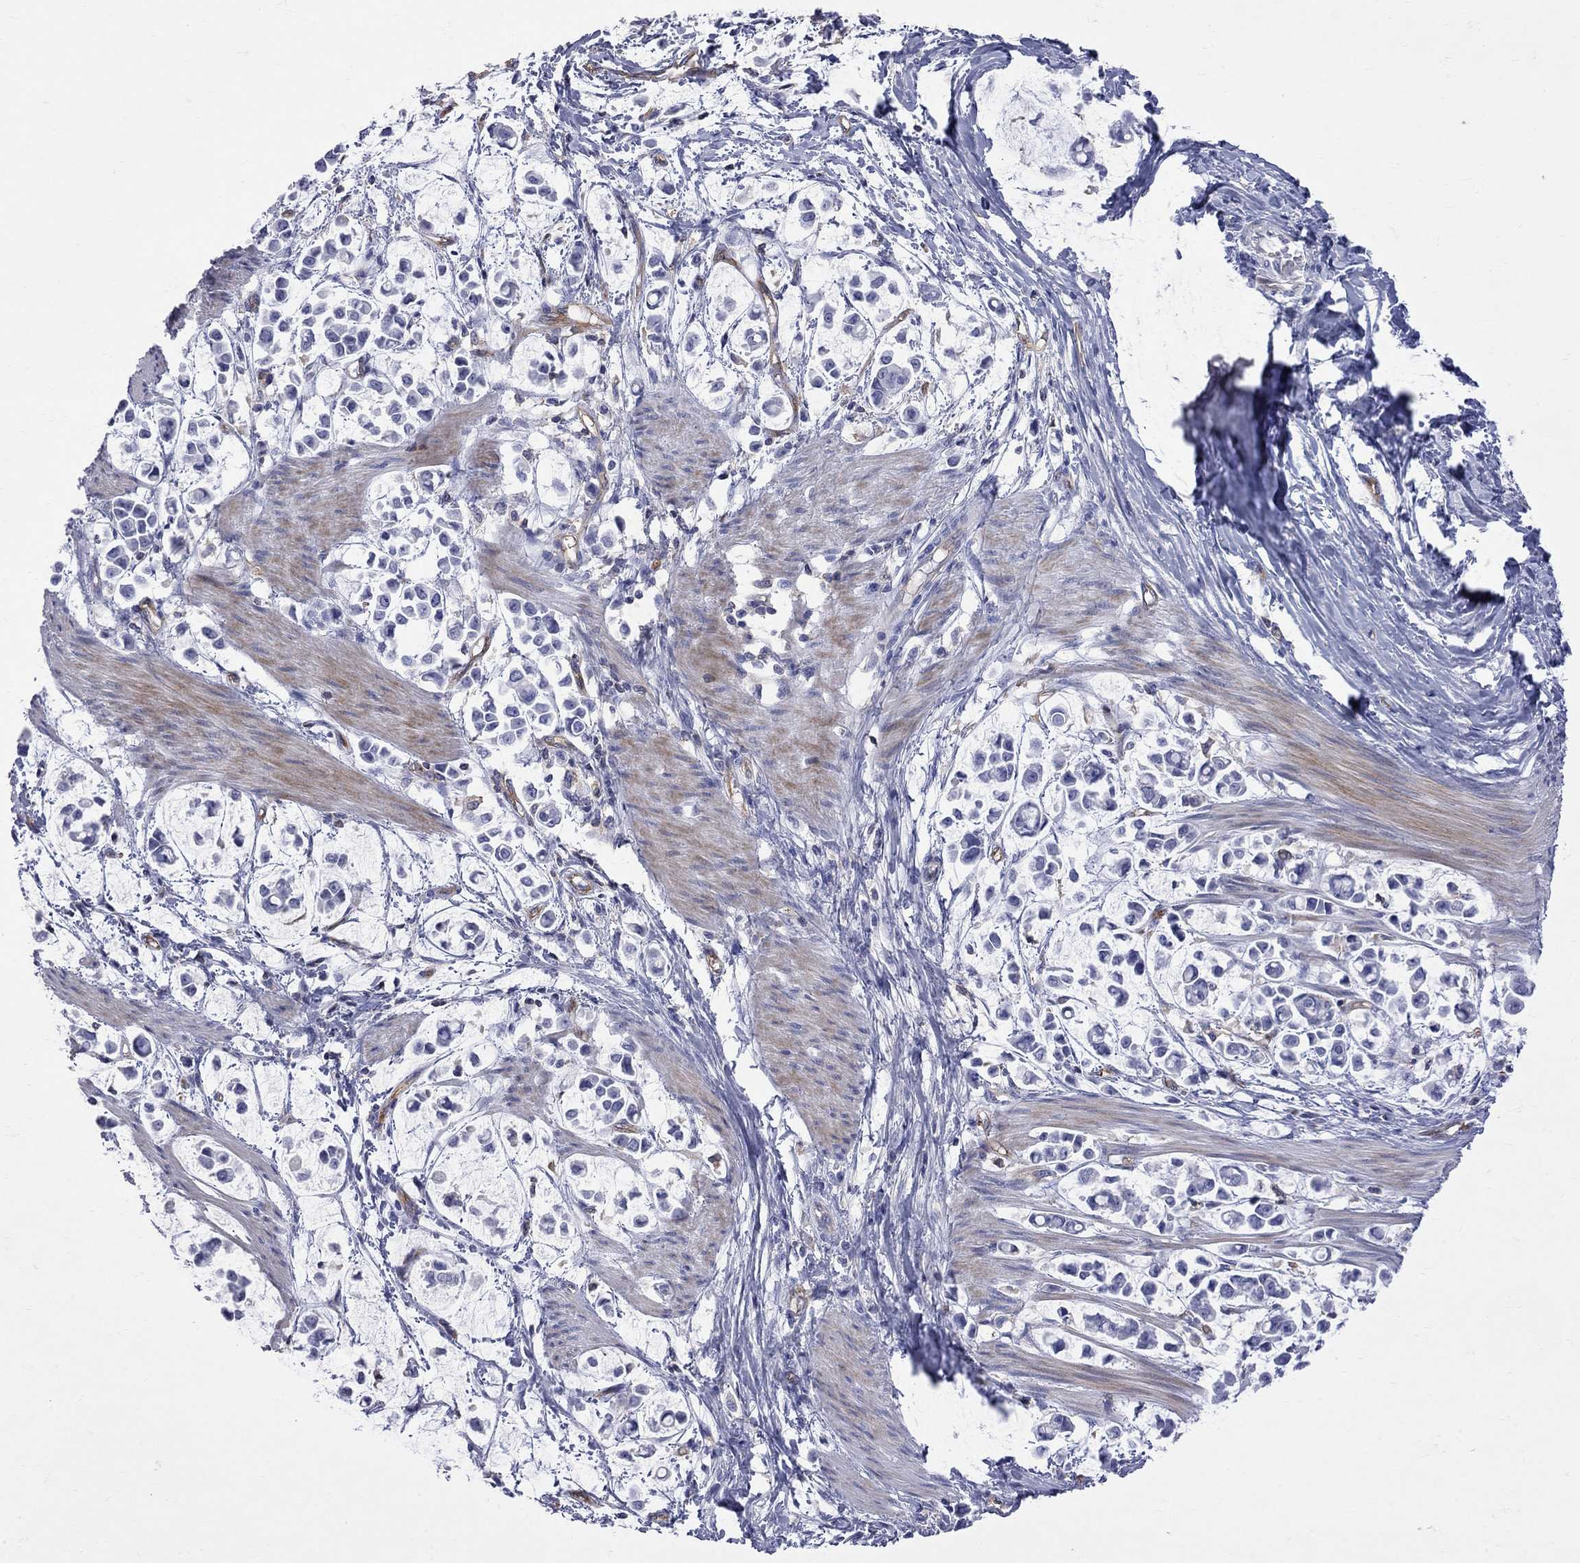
{"staining": {"intensity": "negative", "quantity": "none", "location": "none"}, "tissue": "stomach cancer", "cell_type": "Tumor cells", "image_type": "cancer", "snomed": [{"axis": "morphology", "description": "Adenocarcinoma, NOS"}, {"axis": "topography", "description": "Stomach"}], "caption": "Immunohistochemical staining of human stomach adenocarcinoma exhibits no significant expression in tumor cells. Nuclei are stained in blue.", "gene": "ABI3", "patient": {"sex": "male", "age": 82}}